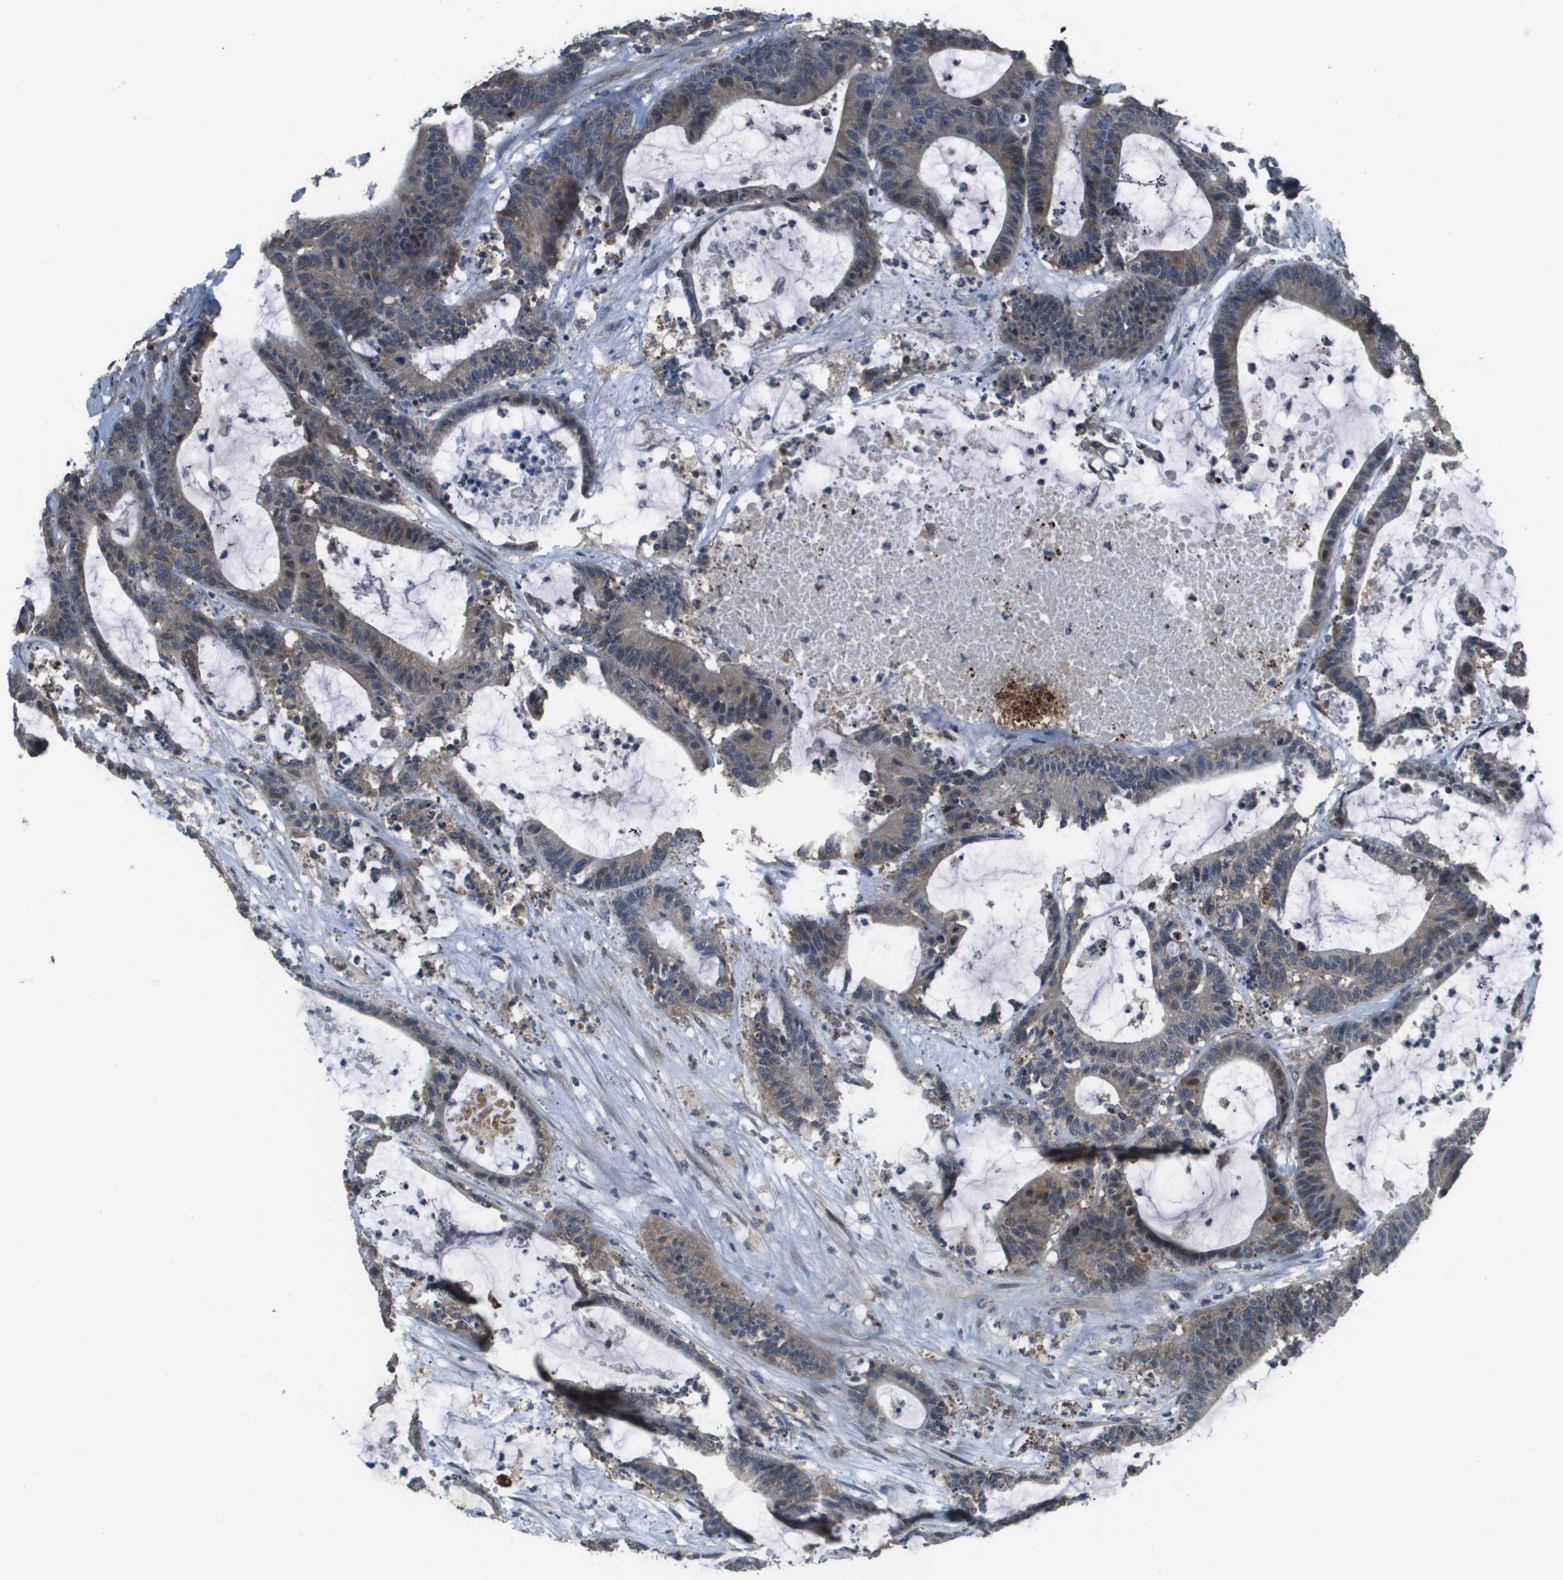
{"staining": {"intensity": "weak", "quantity": "<25%", "location": "cytoplasmic/membranous"}, "tissue": "colorectal cancer", "cell_type": "Tumor cells", "image_type": "cancer", "snomed": [{"axis": "morphology", "description": "Adenocarcinoma, NOS"}, {"axis": "topography", "description": "Colon"}], "caption": "Immunohistochemical staining of adenocarcinoma (colorectal) demonstrates no significant expression in tumor cells.", "gene": "GOSR2", "patient": {"sex": "female", "age": 84}}